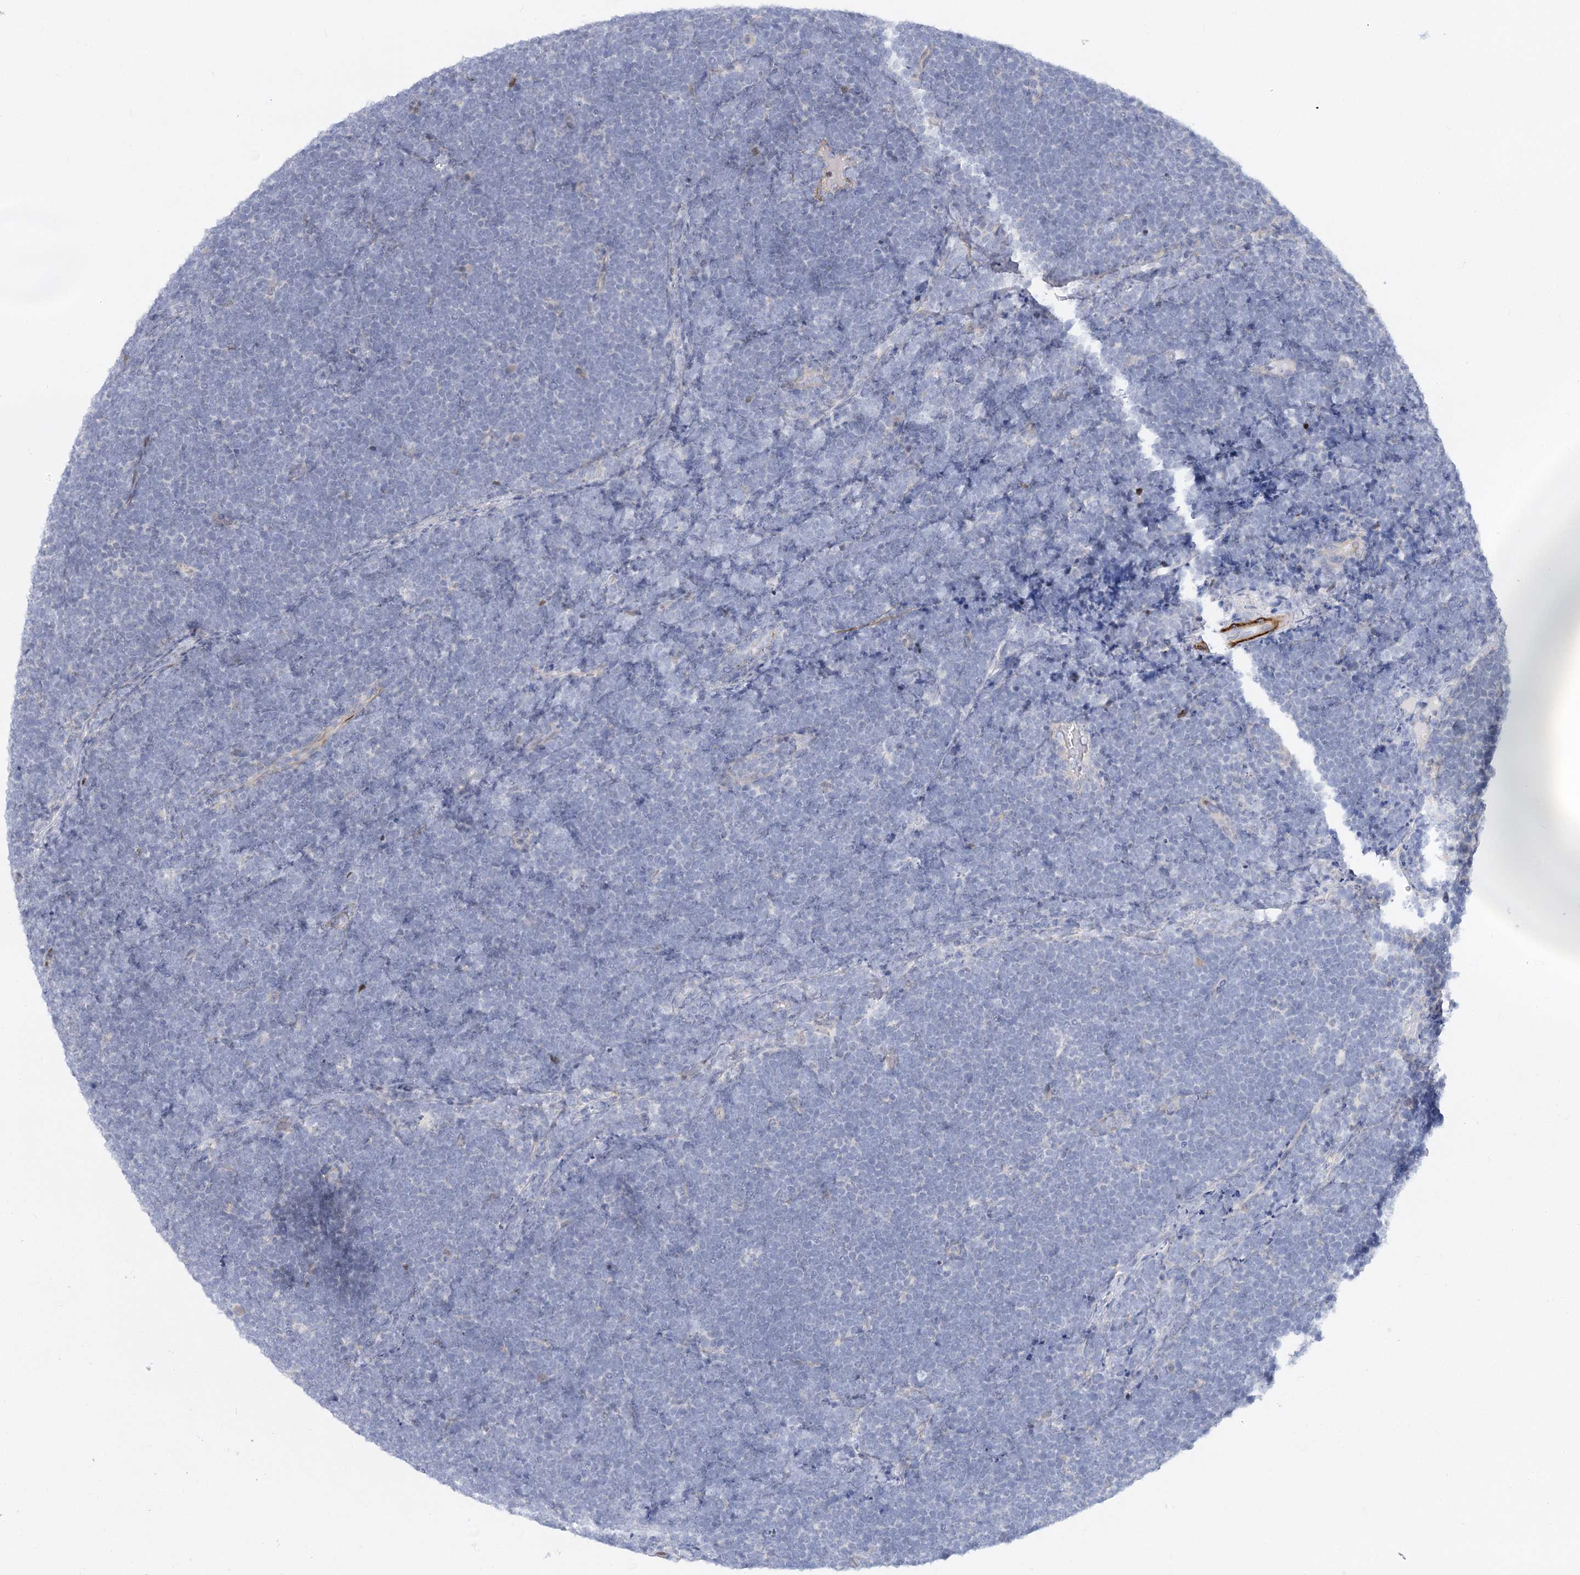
{"staining": {"intensity": "negative", "quantity": "none", "location": "none"}, "tissue": "lymphoma", "cell_type": "Tumor cells", "image_type": "cancer", "snomed": [{"axis": "morphology", "description": "Malignant lymphoma, non-Hodgkin's type, High grade"}, {"axis": "topography", "description": "Lymph node"}], "caption": "Immunohistochemistry (IHC) of lymphoma reveals no expression in tumor cells. (DAB (3,3'-diaminobenzidine) immunohistochemistry visualized using brightfield microscopy, high magnification).", "gene": "ARSI", "patient": {"sex": "male", "age": 13}}